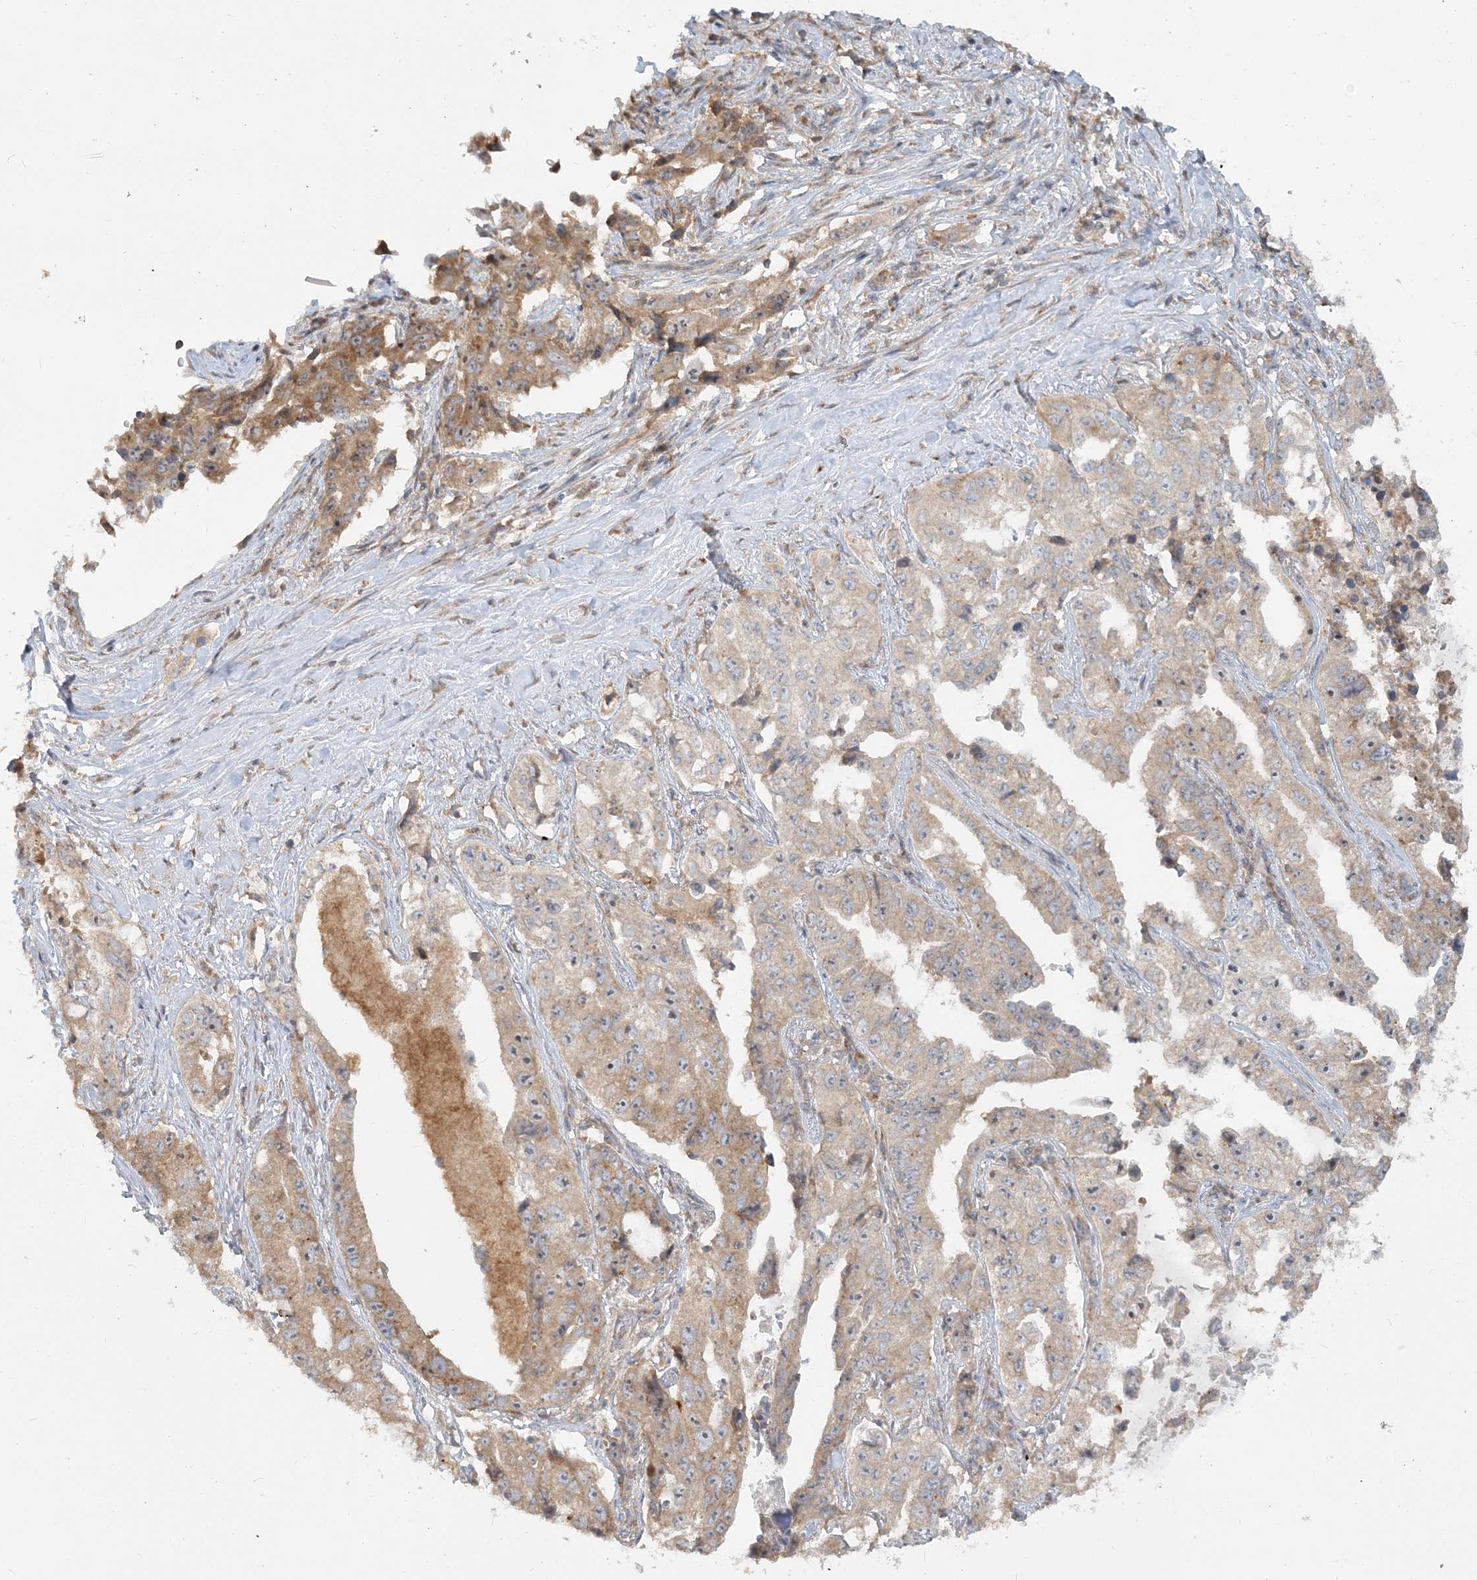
{"staining": {"intensity": "weak", "quantity": "25%-75%", "location": "cytoplasmic/membranous"}, "tissue": "lung cancer", "cell_type": "Tumor cells", "image_type": "cancer", "snomed": [{"axis": "morphology", "description": "Adenocarcinoma, NOS"}, {"axis": "topography", "description": "Lung"}], "caption": "IHC image of lung cancer (adenocarcinoma) stained for a protein (brown), which demonstrates low levels of weak cytoplasmic/membranous positivity in approximately 25%-75% of tumor cells.", "gene": "AP1AR", "patient": {"sex": "female", "age": 51}}